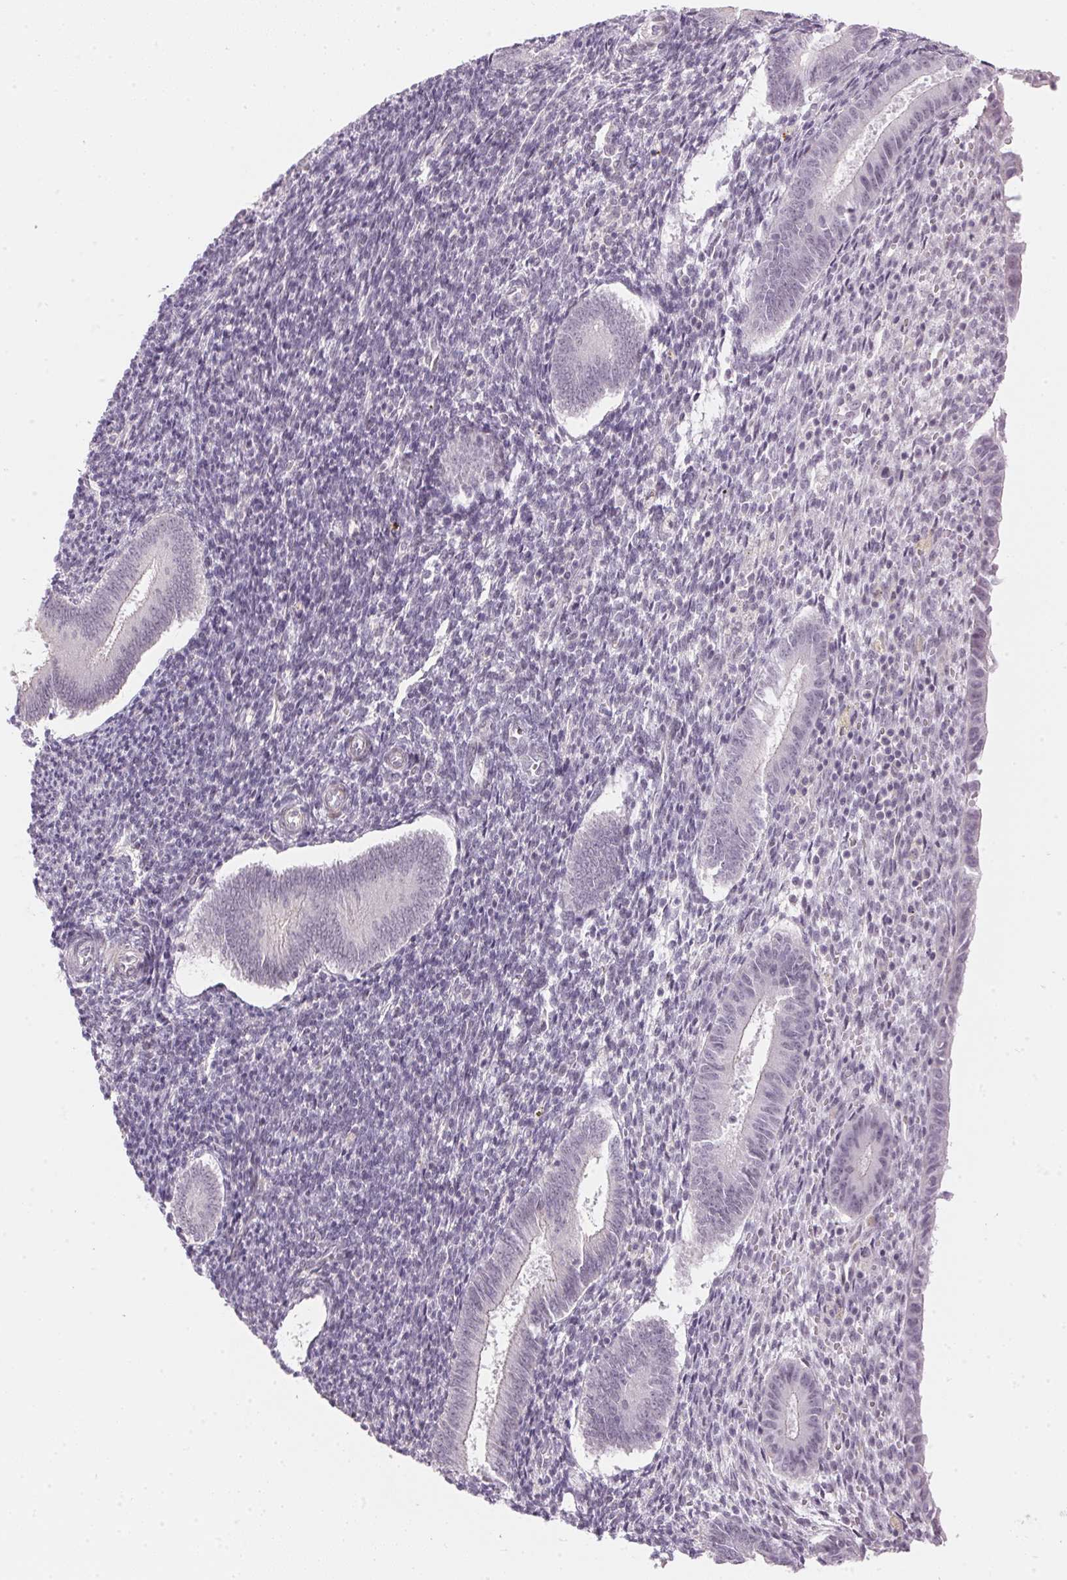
{"staining": {"intensity": "negative", "quantity": "none", "location": "none"}, "tissue": "endometrium", "cell_type": "Cells in endometrial stroma", "image_type": "normal", "snomed": [{"axis": "morphology", "description": "Normal tissue, NOS"}, {"axis": "topography", "description": "Endometrium"}], "caption": "DAB (3,3'-diaminobenzidine) immunohistochemical staining of unremarkable human endometrium shows no significant staining in cells in endometrial stroma.", "gene": "GDAP1L1", "patient": {"sex": "female", "age": 25}}